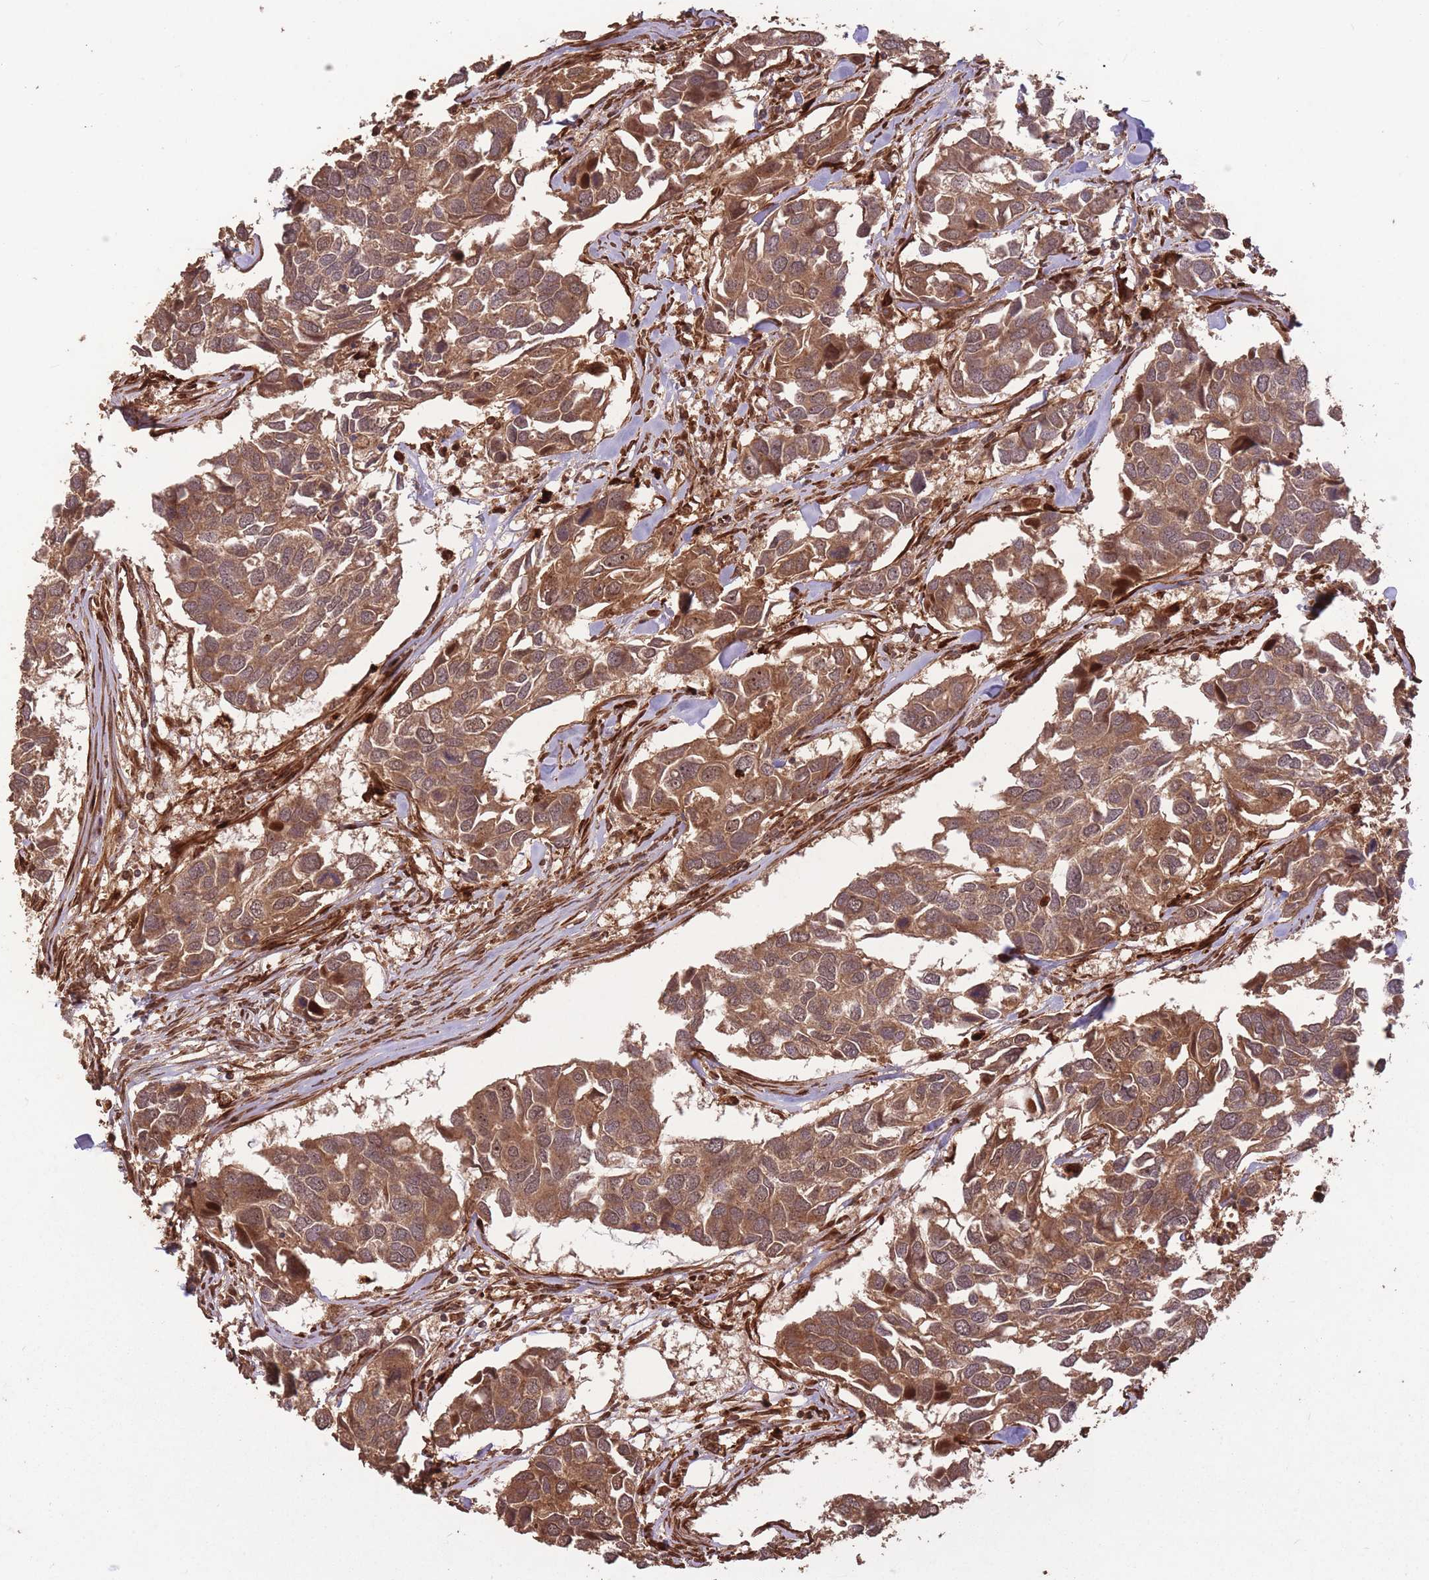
{"staining": {"intensity": "moderate", "quantity": ">75%", "location": "cytoplasmic/membranous,nuclear"}, "tissue": "breast cancer", "cell_type": "Tumor cells", "image_type": "cancer", "snomed": [{"axis": "morphology", "description": "Duct carcinoma"}, {"axis": "topography", "description": "Breast"}], "caption": "An immunohistochemistry micrograph of tumor tissue is shown. Protein staining in brown labels moderate cytoplasmic/membranous and nuclear positivity in breast intraductal carcinoma within tumor cells.", "gene": "ERBB3", "patient": {"sex": "female", "age": 83}}